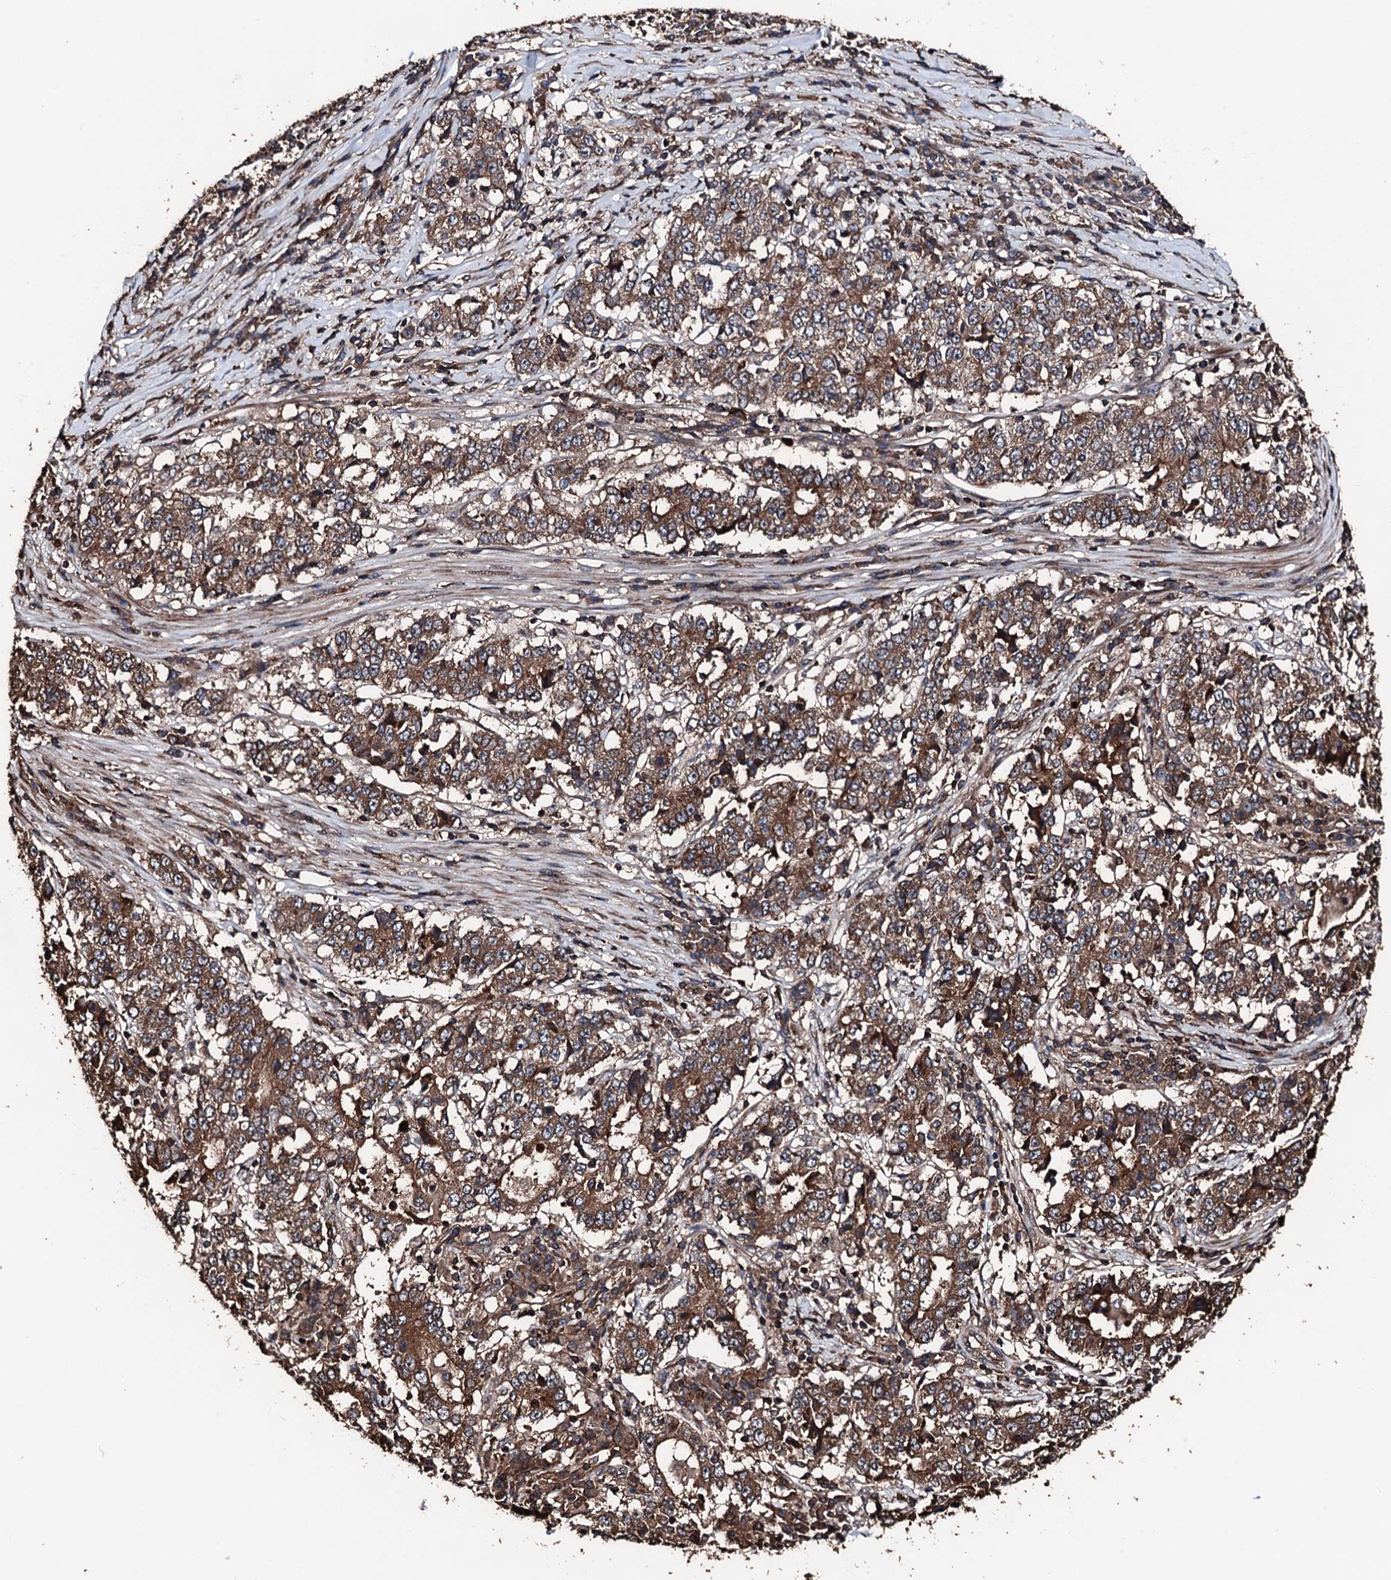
{"staining": {"intensity": "moderate", "quantity": ">75%", "location": "cytoplasmic/membranous"}, "tissue": "stomach cancer", "cell_type": "Tumor cells", "image_type": "cancer", "snomed": [{"axis": "morphology", "description": "Adenocarcinoma, NOS"}, {"axis": "topography", "description": "Stomach"}], "caption": "Tumor cells display moderate cytoplasmic/membranous expression in about >75% of cells in stomach adenocarcinoma. Nuclei are stained in blue.", "gene": "KIF18A", "patient": {"sex": "male", "age": 59}}